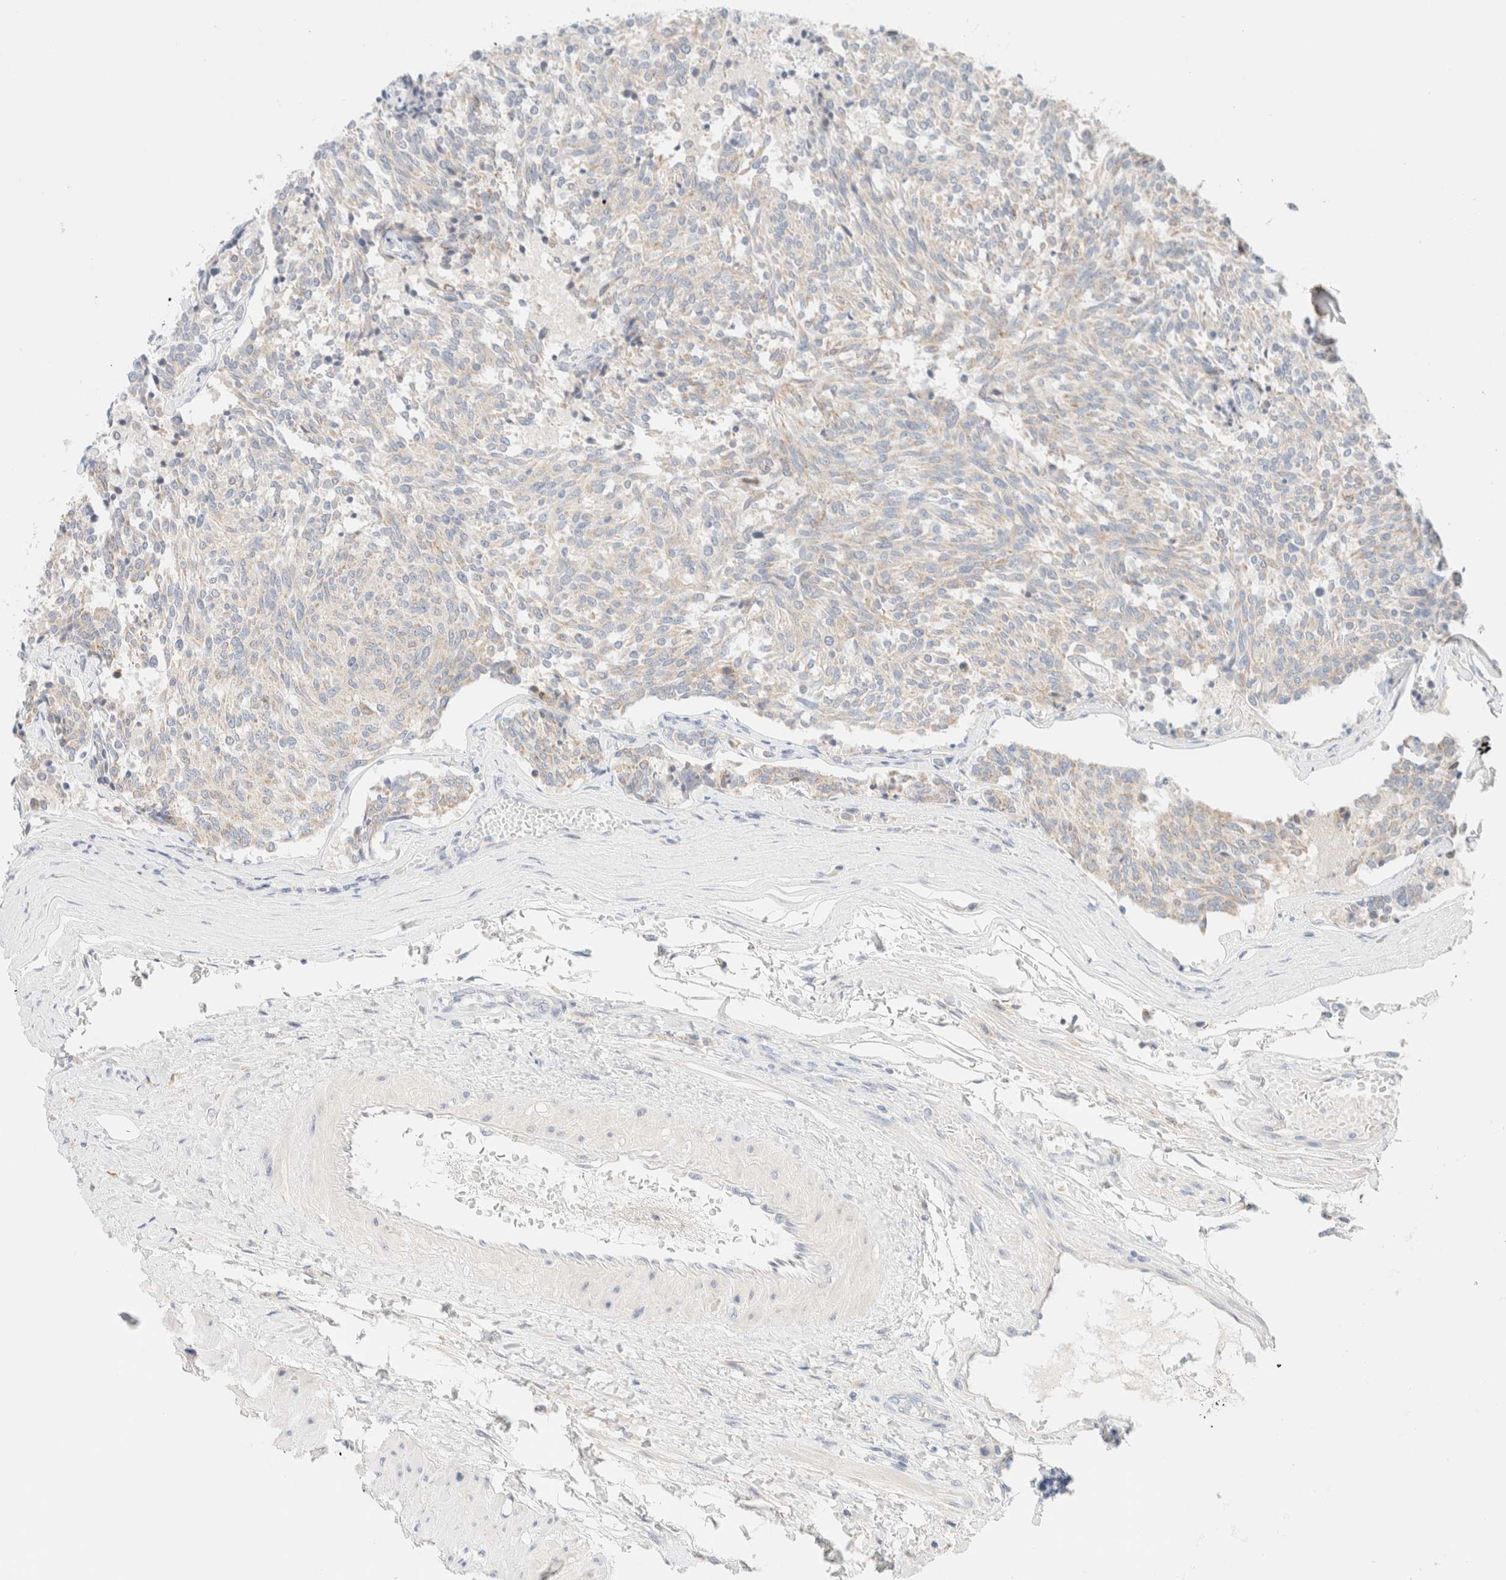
{"staining": {"intensity": "weak", "quantity": "<25%", "location": "cytoplasmic/membranous"}, "tissue": "carcinoid", "cell_type": "Tumor cells", "image_type": "cancer", "snomed": [{"axis": "morphology", "description": "Carcinoid, malignant, NOS"}, {"axis": "topography", "description": "Pancreas"}], "caption": "DAB immunohistochemical staining of malignant carcinoid demonstrates no significant expression in tumor cells.", "gene": "SARM1", "patient": {"sex": "female", "age": 54}}